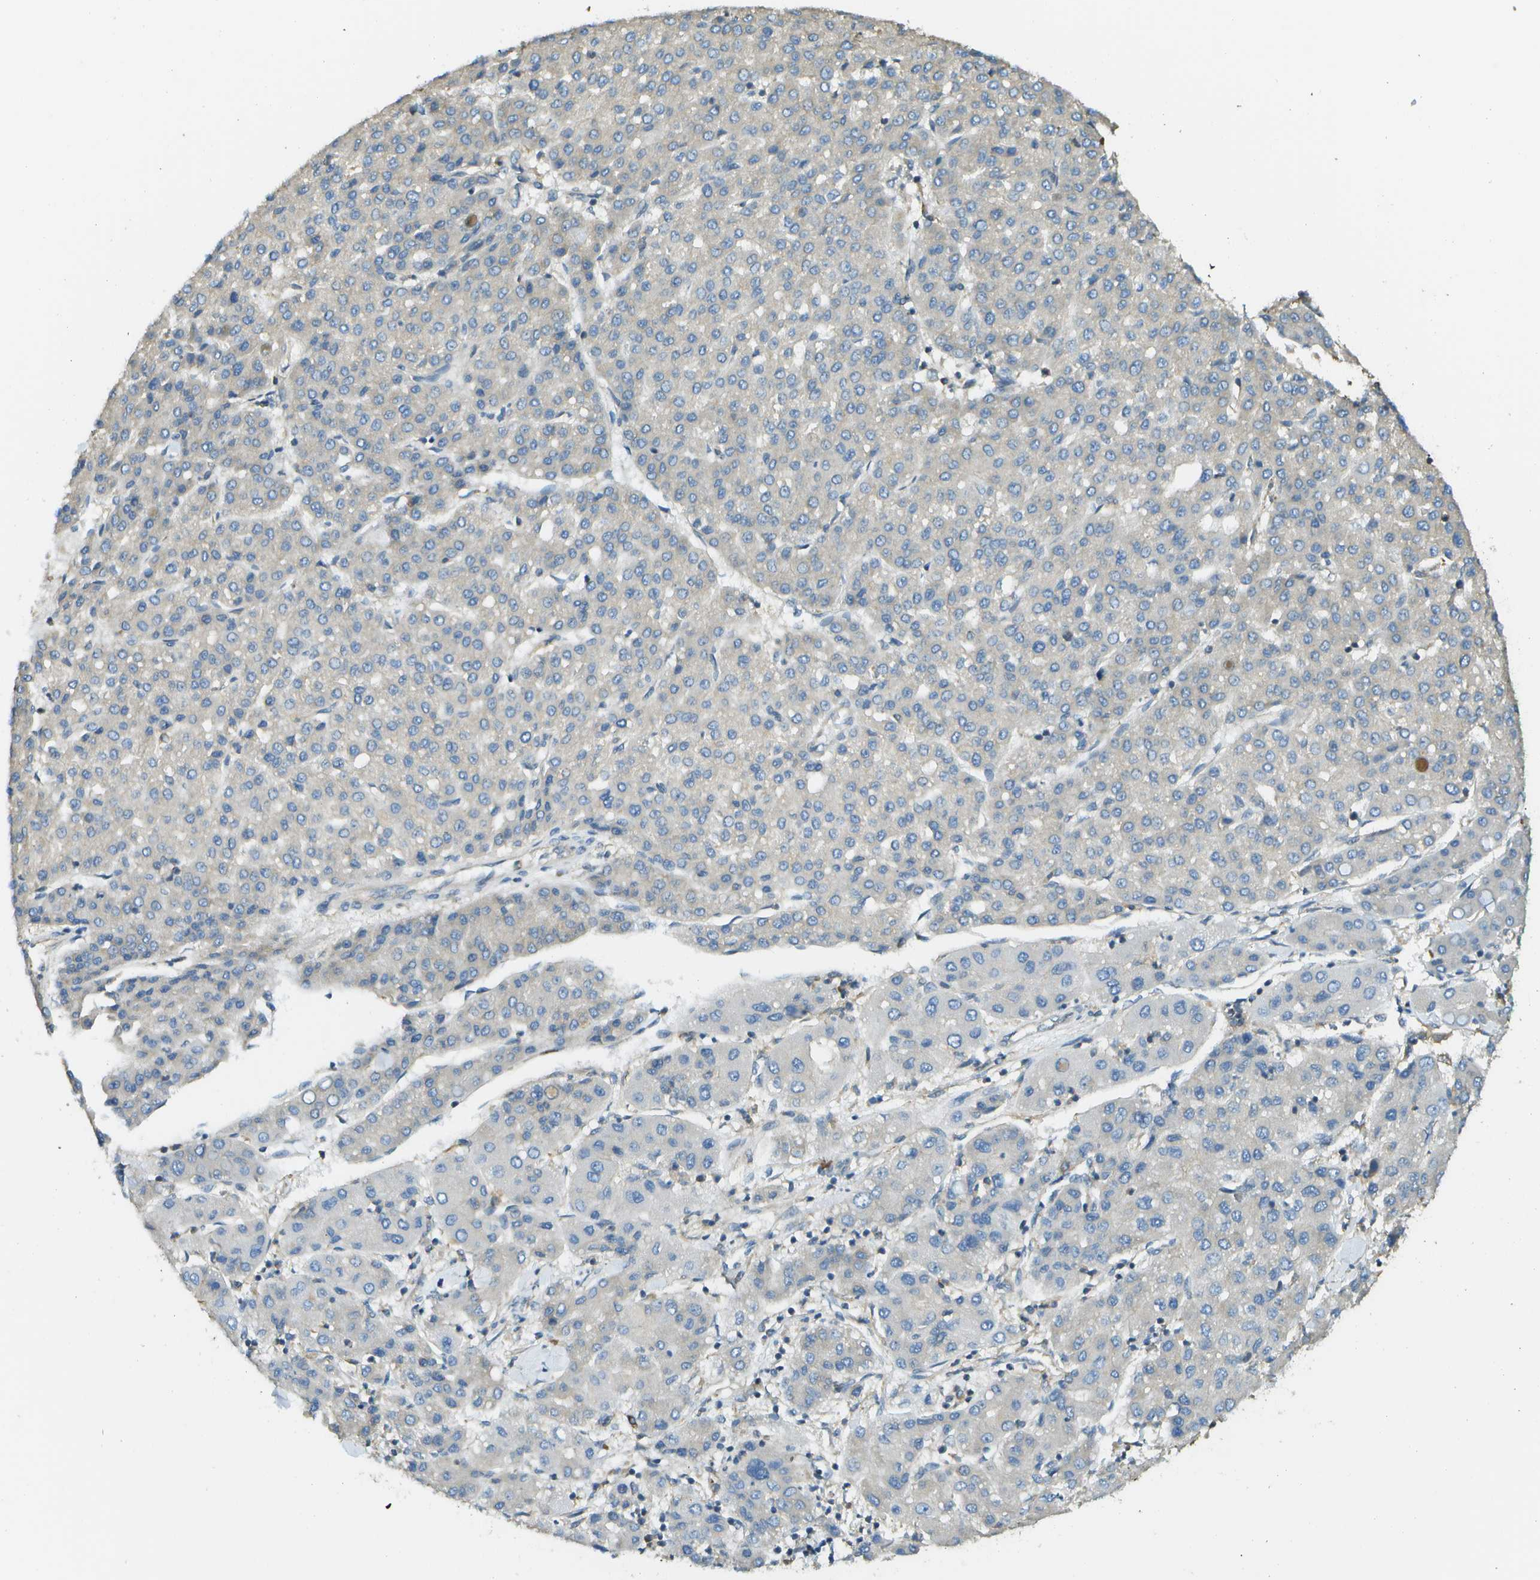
{"staining": {"intensity": "negative", "quantity": "none", "location": "none"}, "tissue": "liver cancer", "cell_type": "Tumor cells", "image_type": "cancer", "snomed": [{"axis": "morphology", "description": "Carcinoma, Hepatocellular, NOS"}, {"axis": "topography", "description": "Liver"}], "caption": "IHC of human hepatocellular carcinoma (liver) displays no expression in tumor cells.", "gene": "DNAJB11", "patient": {"sex": "male", "age": 65}}